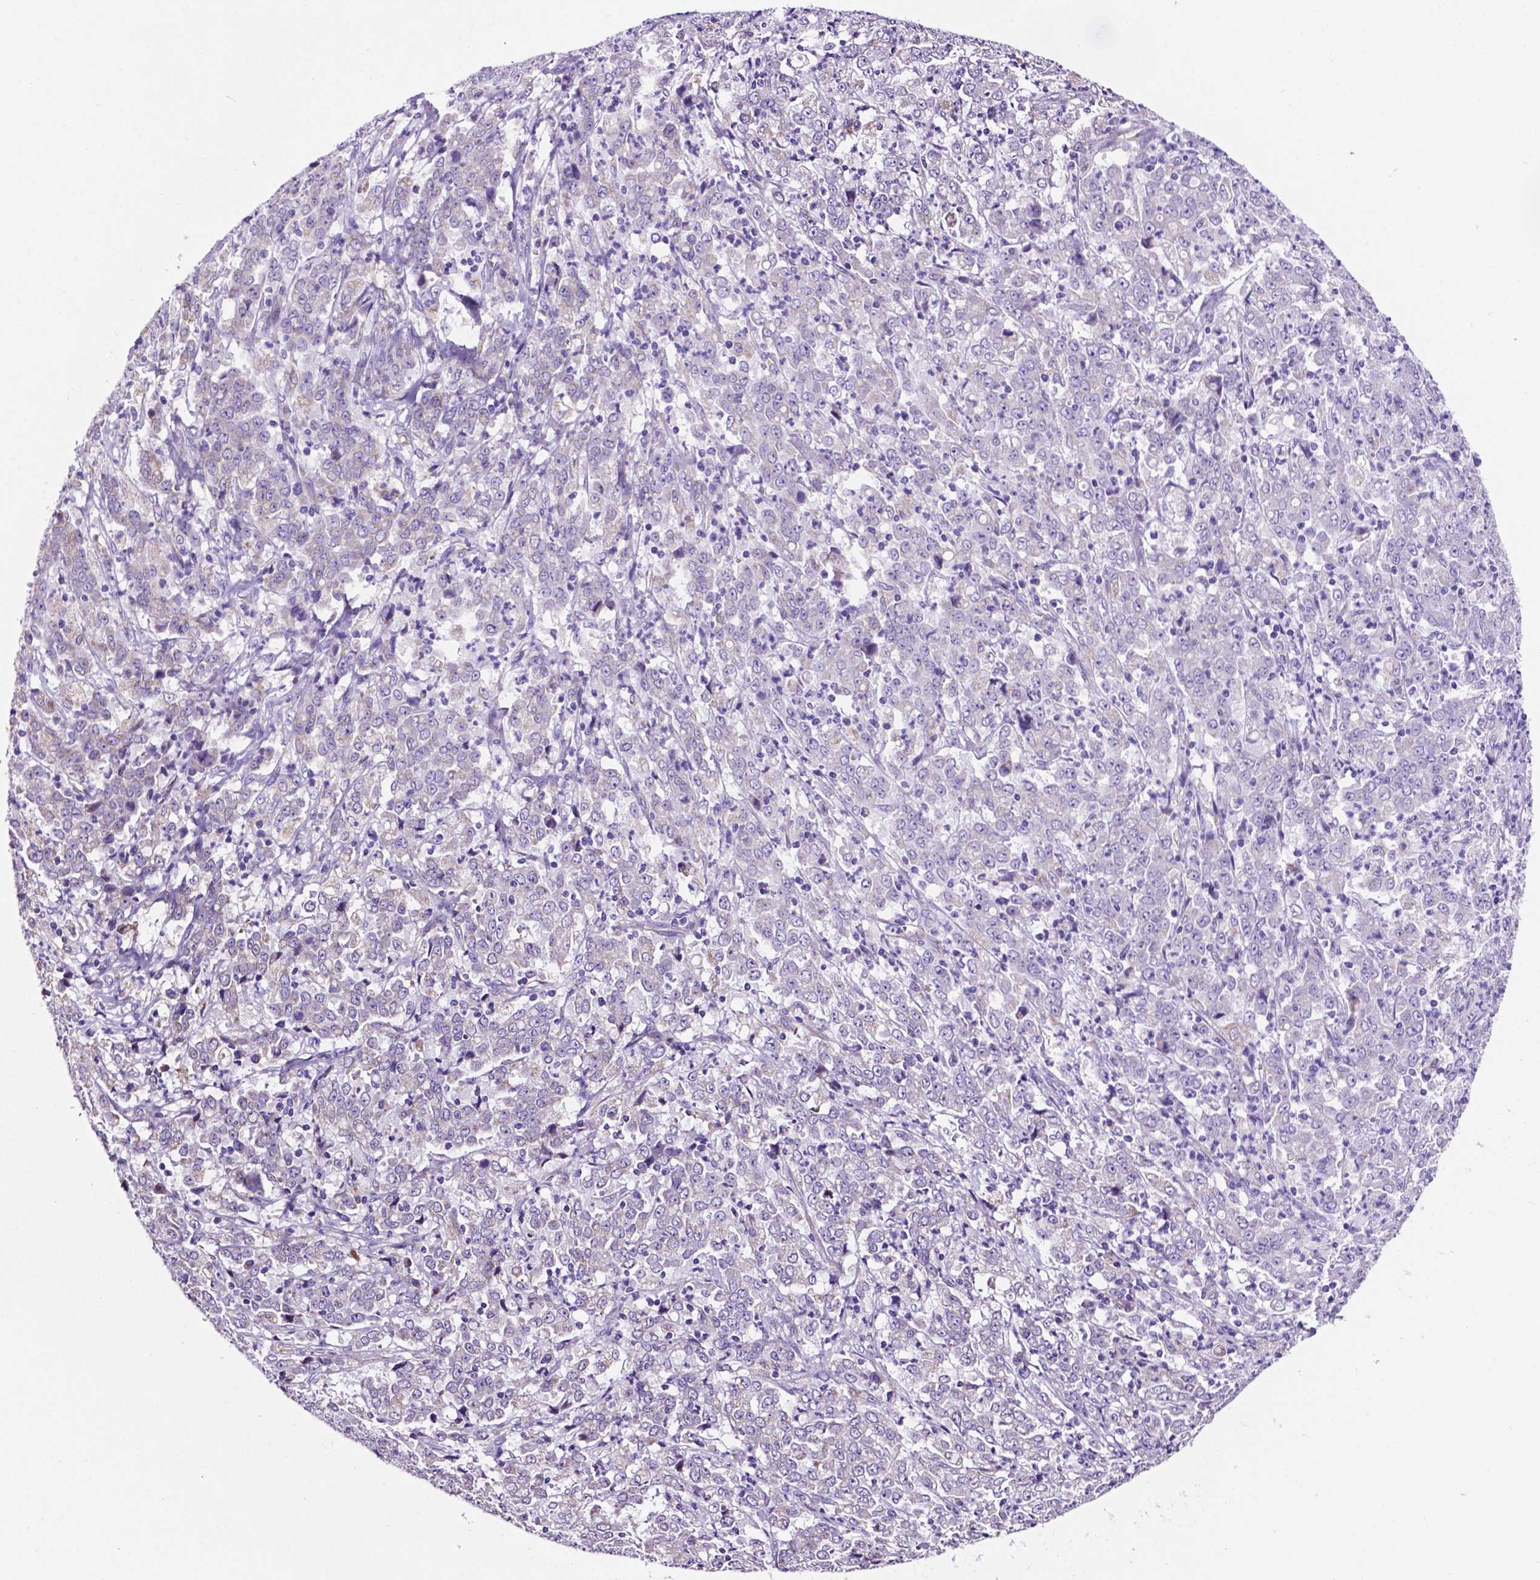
{"staining": {"intensity": "negative", "quantity": "none", "location": "none"}, "tissue": "stomach cancer", "cell_type": "Tumor cells", "image_type": "cancer", "snomed": [{"axis": "morphology", "description": "Adenocarcinoma, NOS"}, {"axis": "topography", "description": "Stomach, lower"}], "caption": "A high-resolution histopathology image shows immunohistochemistry staining of adenocarcinoma (stomach), which displays no significant expression in tumor cells.", "gene": "TMEM121B", "patient": {"sex": "female", "age": 71}}